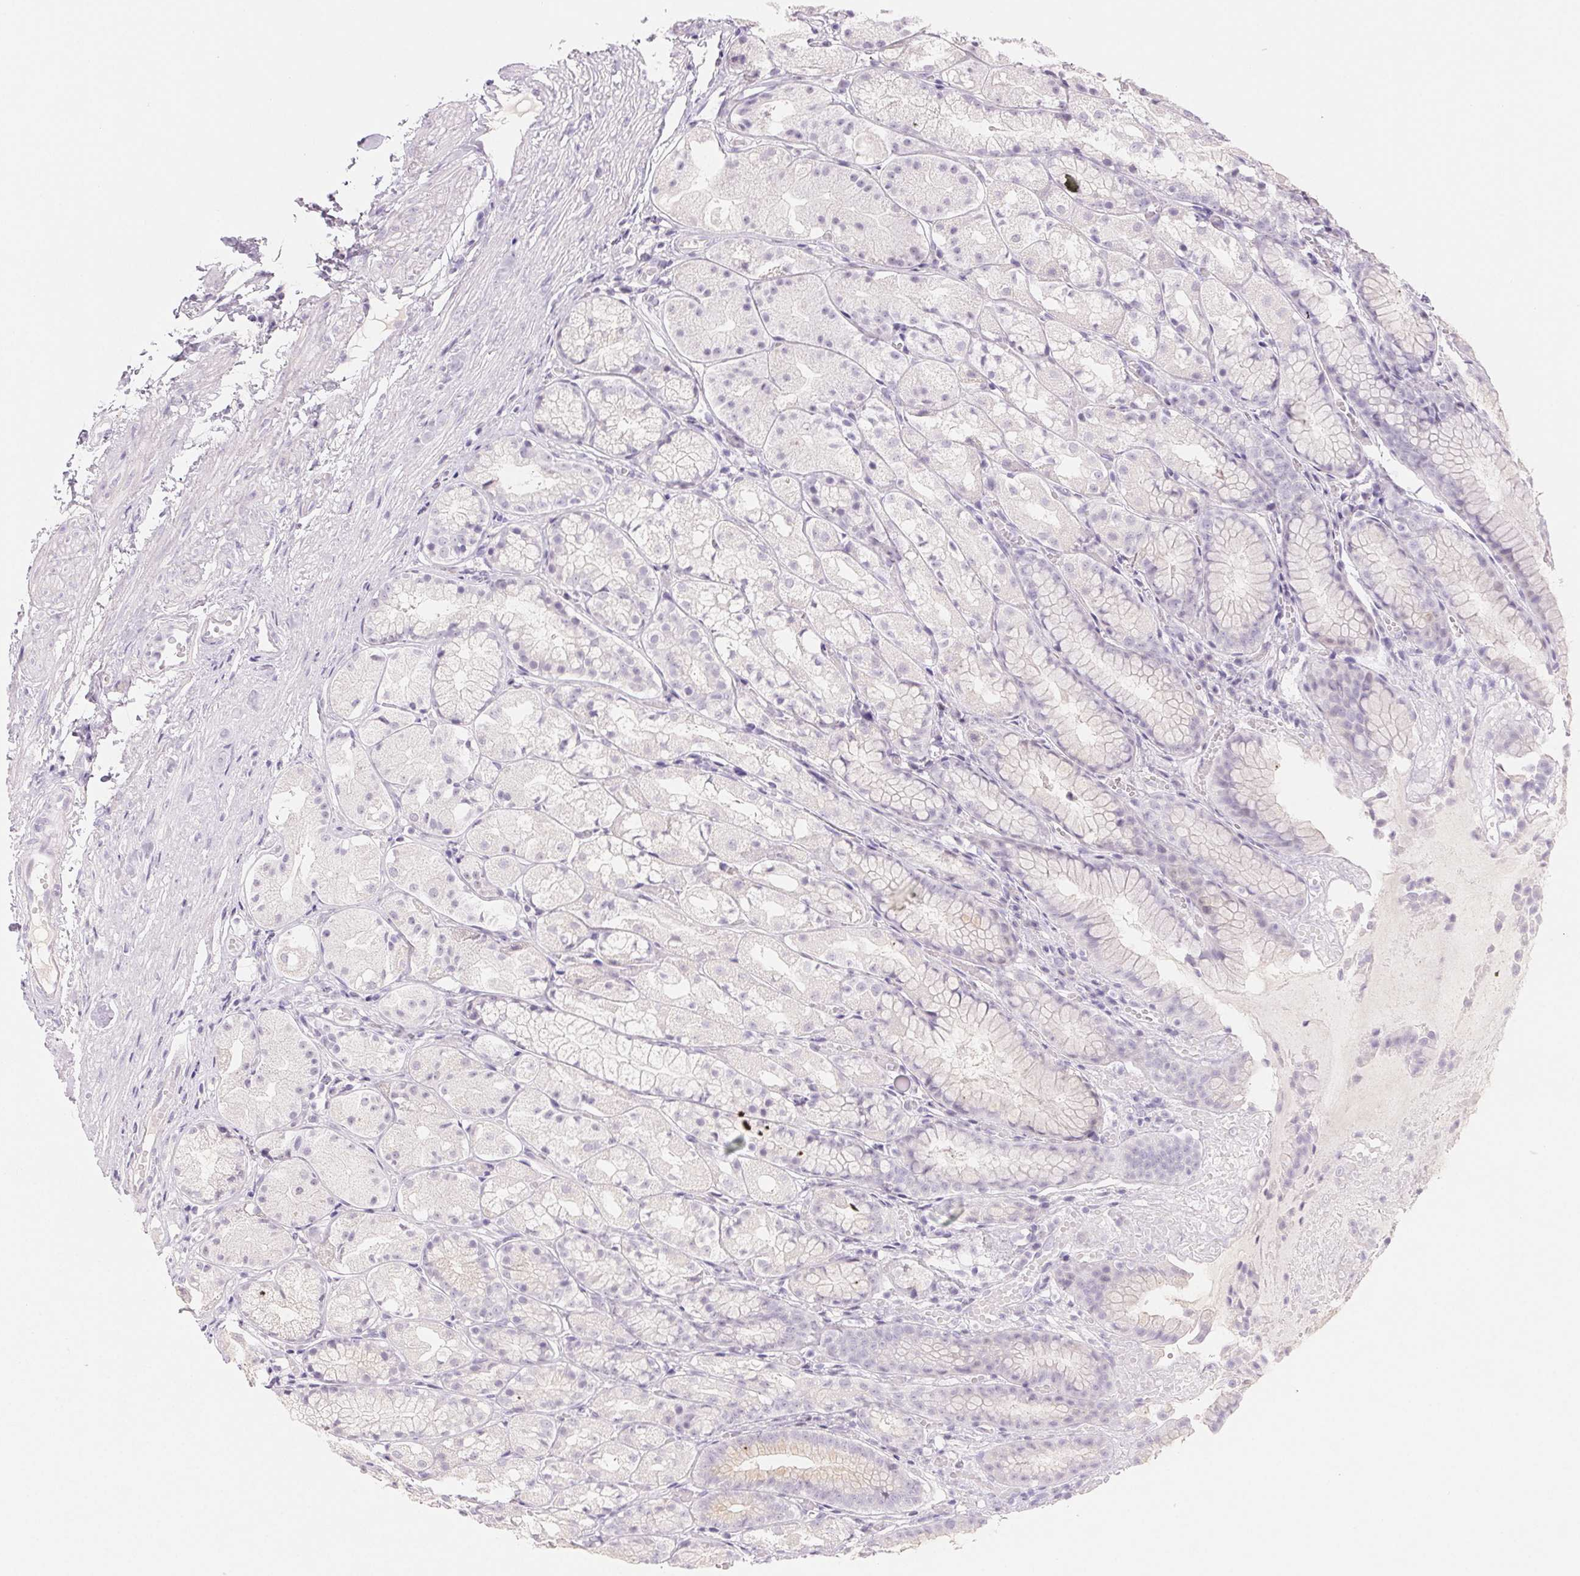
{"staining": {"intensity": "negative", "quantity": "none", "location": "none"}, "tissue": "stomach", "cell_type": "Glandular cells", "image_type": "normal", "snomed": [{"axis": "morphology", "description": "Normal tissue, NOS"}, {"axis": "topography", "description": "Stomach"}], "caption": "High magnification brightfield microscopy of normal stomach stained with DAB (brown) and counterstained with hematoxylin (blue): glandular cells show no significant expression. The staining was performed using DAB (3,3'-diaminobenzidine) to visualize the protein expression in brown, while the nuclei were stained in blue with hematoxylin (Magnification: 20x).", "gene": "BPIFB2", "patient": {"sex": "male", "age": 70}}